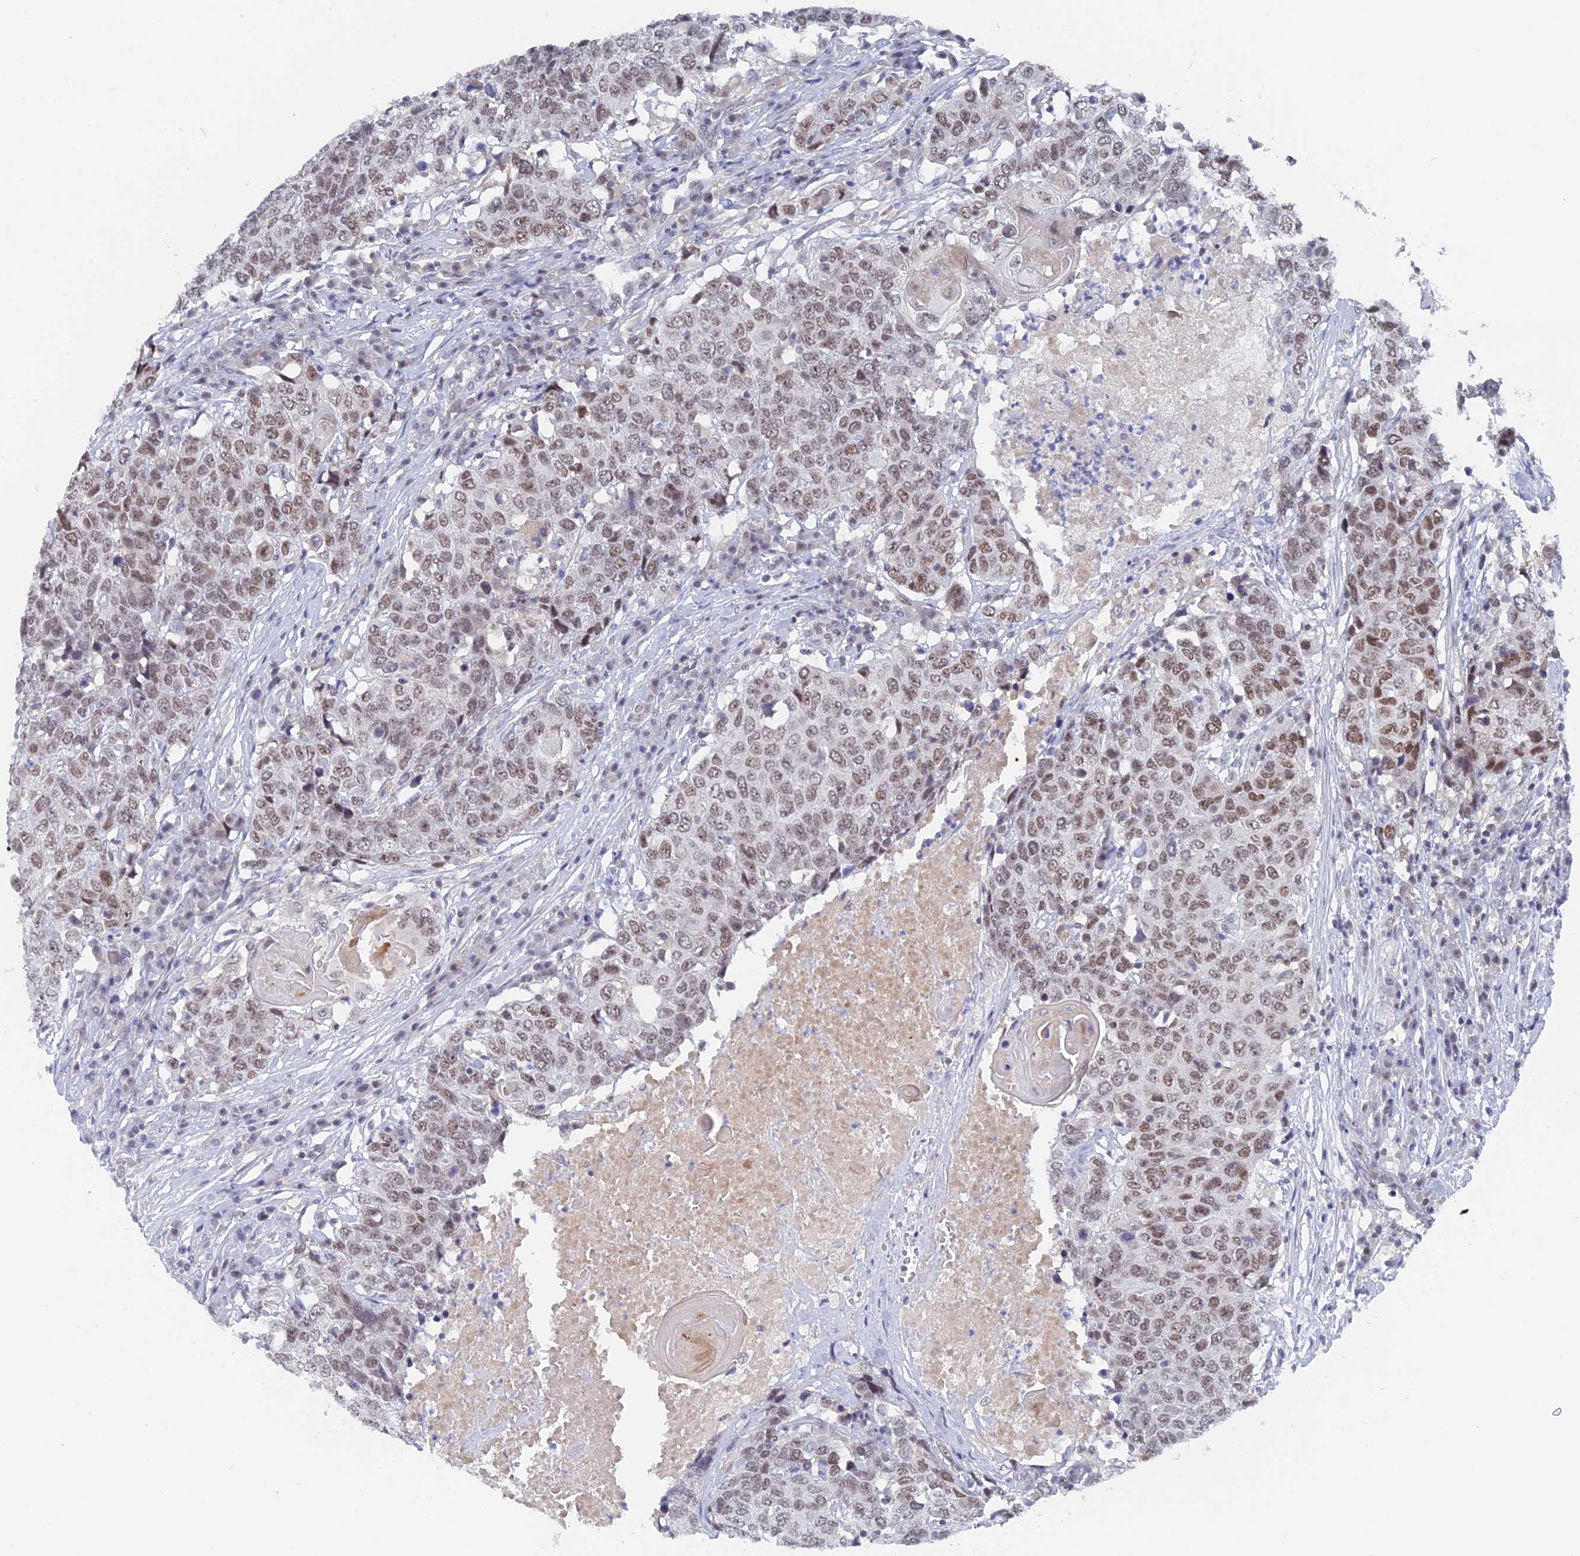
{"staining": {"intensity": "moderate", "quantity": ">75%", "location": "nuclear"}, "tissue": "head and neck cancer", "cell_type": "Tumor cells", "image_type": "cancer", "snomed": [{"axis": "morphology", "description": "Squamous cell carcinoma, NOS"}, {"axis": "topography", "description": "Head-Neck"}], "caption": "Protein analysis of head and neck cancer tissue exhibits moderate nuclear positivity in approximately >75% of tumor cells.", "gene": "BRD2", "patient": {"sex": "male", "age": 66}}